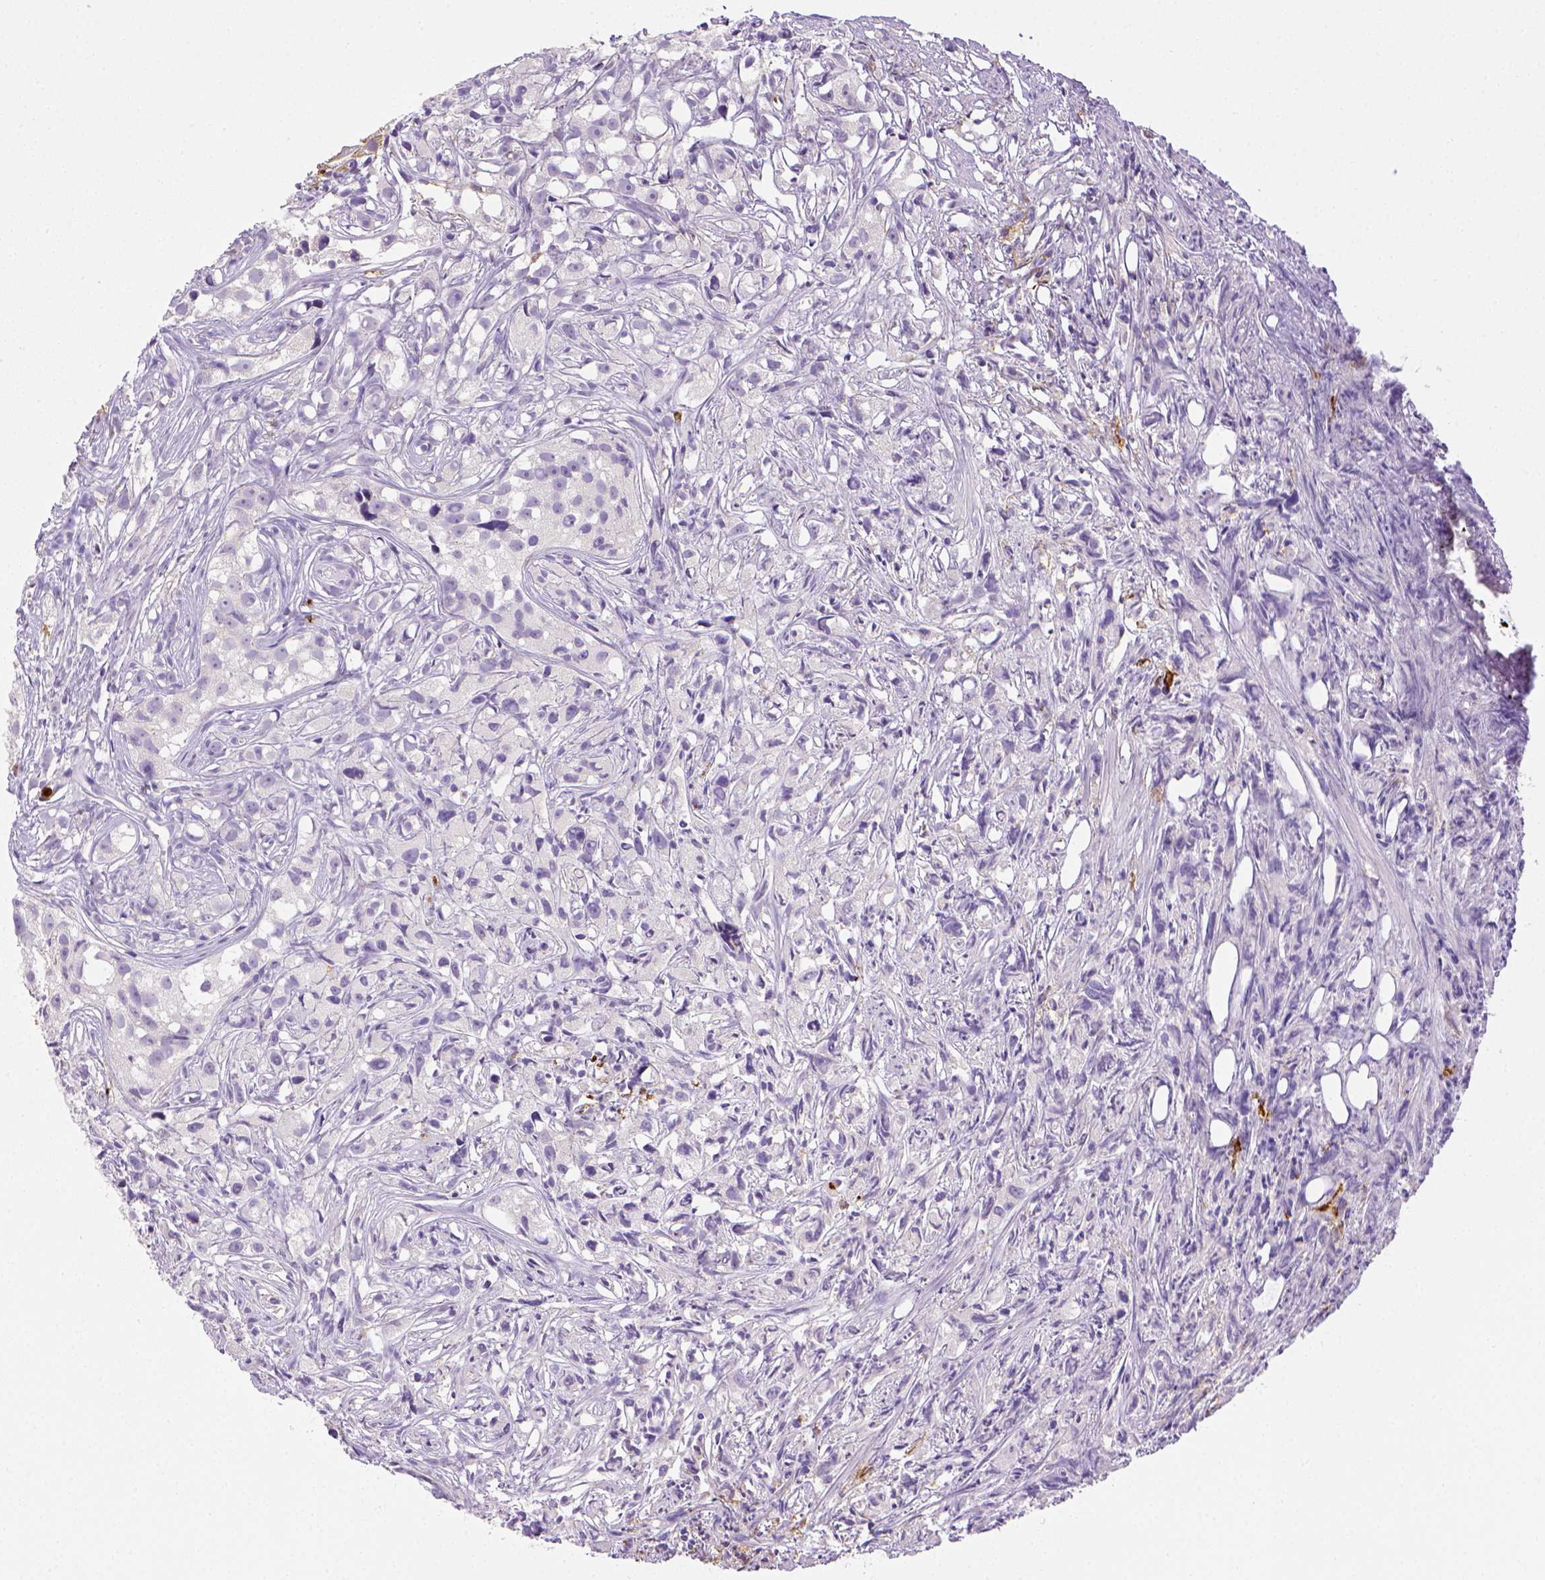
{"staining": {"intensity": "negative", "quantity": "none", "location": "none"}, "tissue": "prostate cancer", "cell_type": "Tumor cells", "image_type": "cancer", "snomed": [{"axis": "morphology", "description": "Adenocarcinoma, High grade"}, {"axis": "topography", "description": "Prostate"}], "caption": "High-grade adenocarcinoma (prostate) was stained to show a protein in brown. There is no significant expression in tumor cells.", "gene": "ITGAM", "patient": {"sex": "male", "age": 68}}